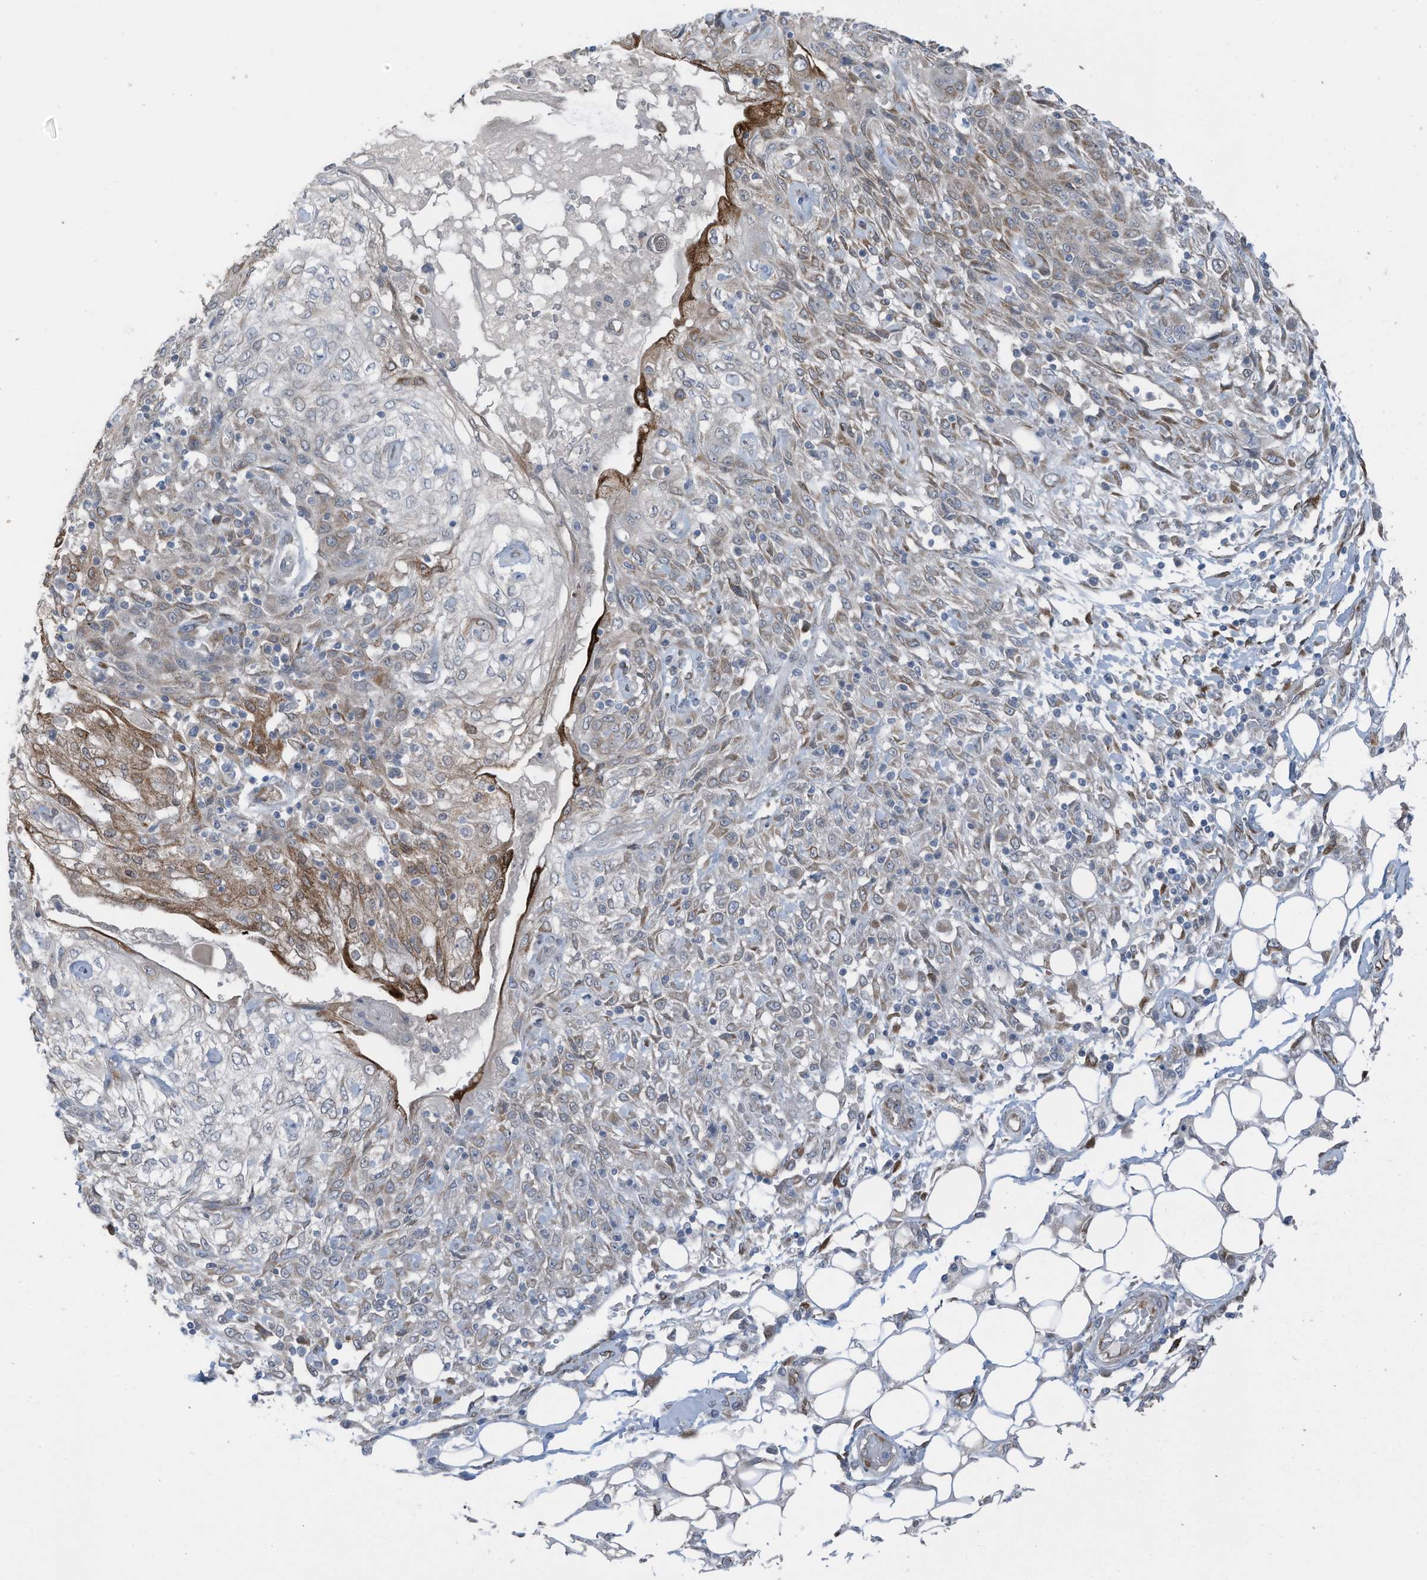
{"staining": {"intensity": "moderate", "quantity": "<25%", "location": "cytoplasmic/membranous"}, "tissue": "skin cancer", "cell_type": "Tumor cells", "image_type": "cancer", "snomed": [{"axis": "morphology", "description": "Squamous cell carcinoma, NOS"}, {"axis": "morphology", "description": "Squamous cell carcinoma, metastatic, NOS"}, {"axis": "topography", "description": "Skin"}, {"axis": "topography", "description": "Lymph node"}], "caption": "There is low levels of moderate cytoplasmic/membranous staining in tumor cells of skin metastatic squamous cell carcinoma, as demonstrated by immunohistochemical staining (brown color).", "gene": "ARHGEF33", "patient": {"sex": "male", "age": 75}}